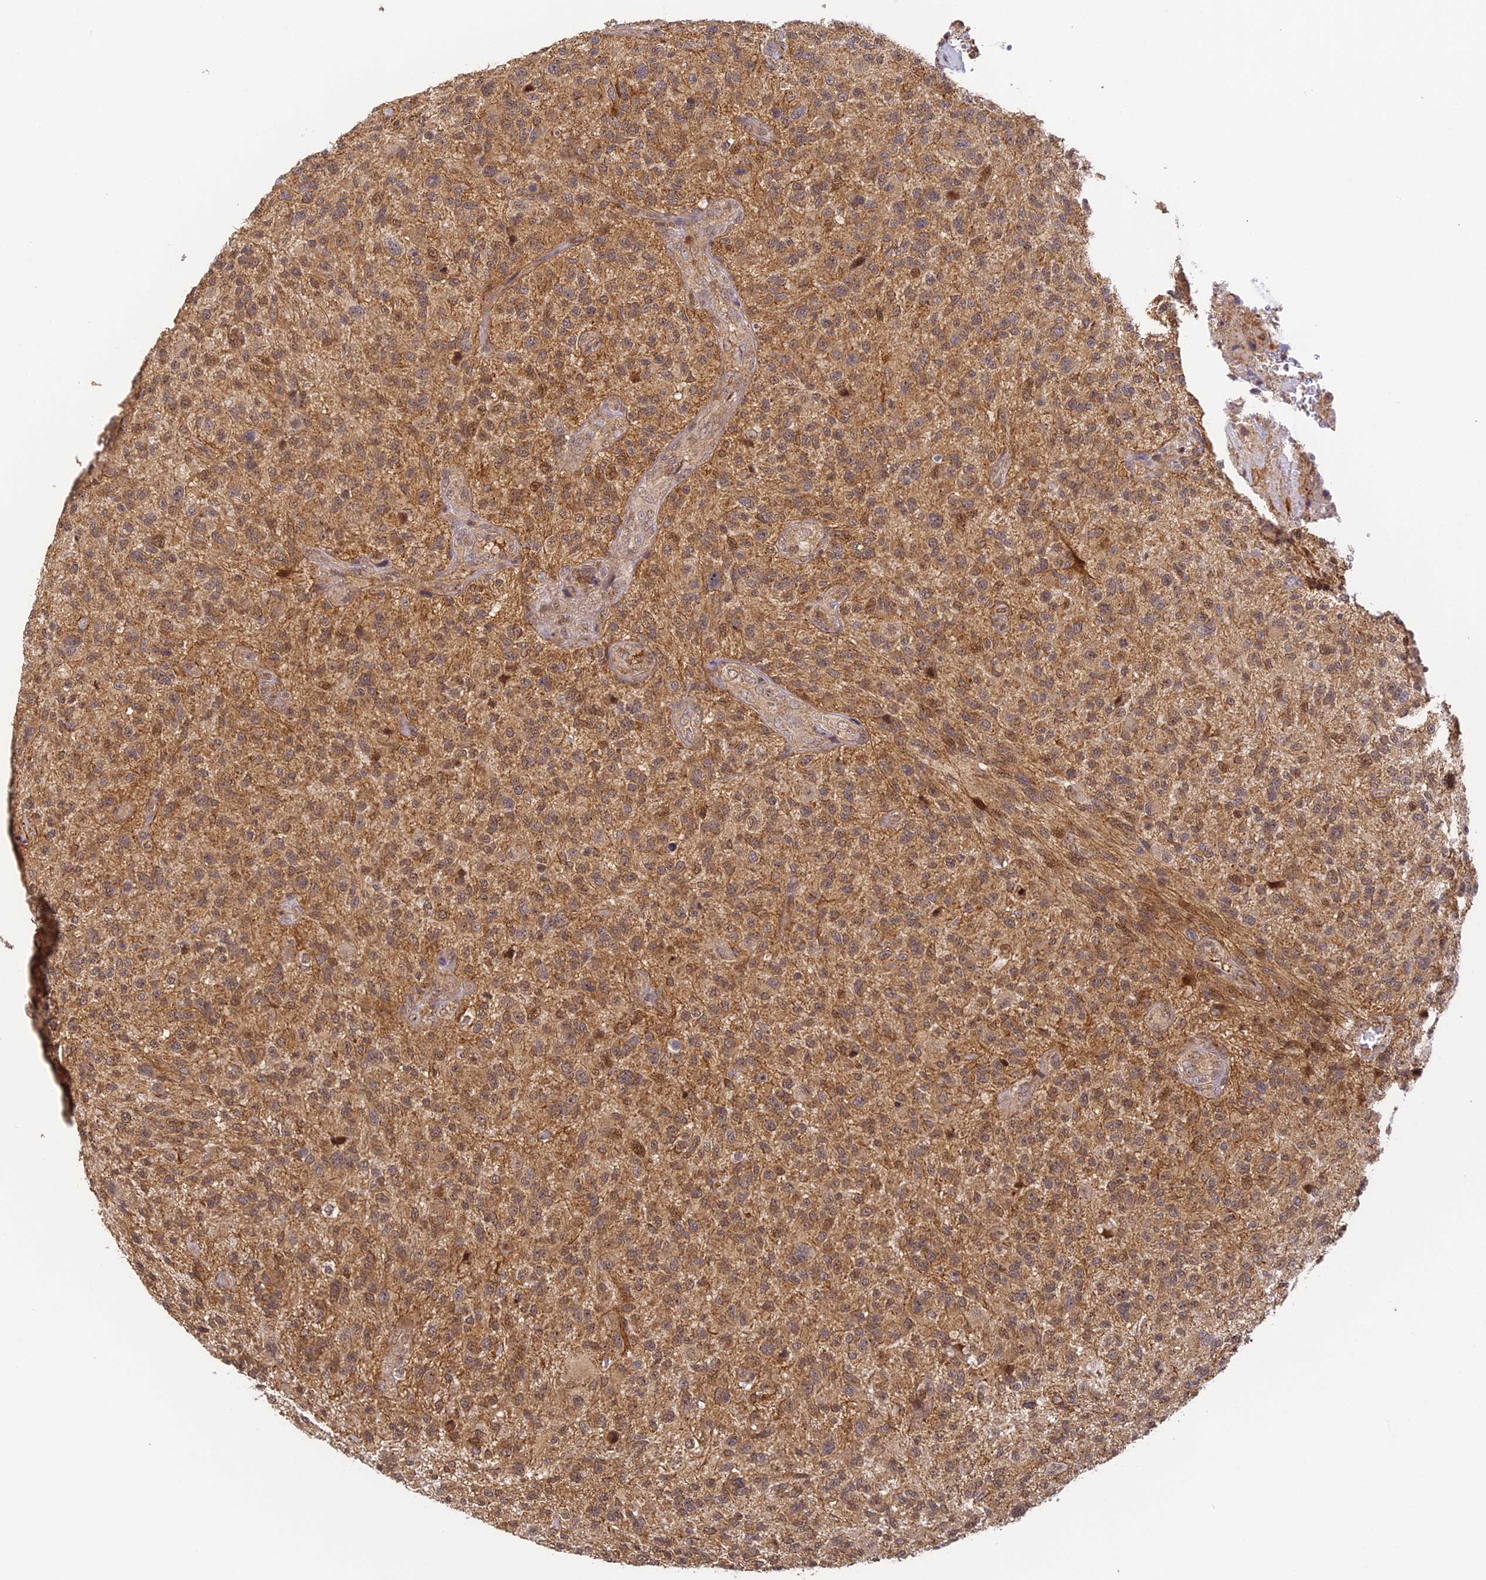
{"staining": {"intensity": "moderate", "quantity": ">75%", "location": "cytoplasmic/membranous"}, "tissue": "glioma", "cell_type": "Tumor cells", "image_type": "cancer", "snomed": [{"axis": "morphology", "description": "Glioma, malignant, High grade"}, {"axis": "topography", "description": "Brain"}], "caption": "Moderate cytoplasmic/membranous staining for a protein is appreciated in about >75% of tumor cells of malignant high-grade glioma using IHC.", "gene": "ZNF443", "patient": {"sex": "male", "age": 47}}